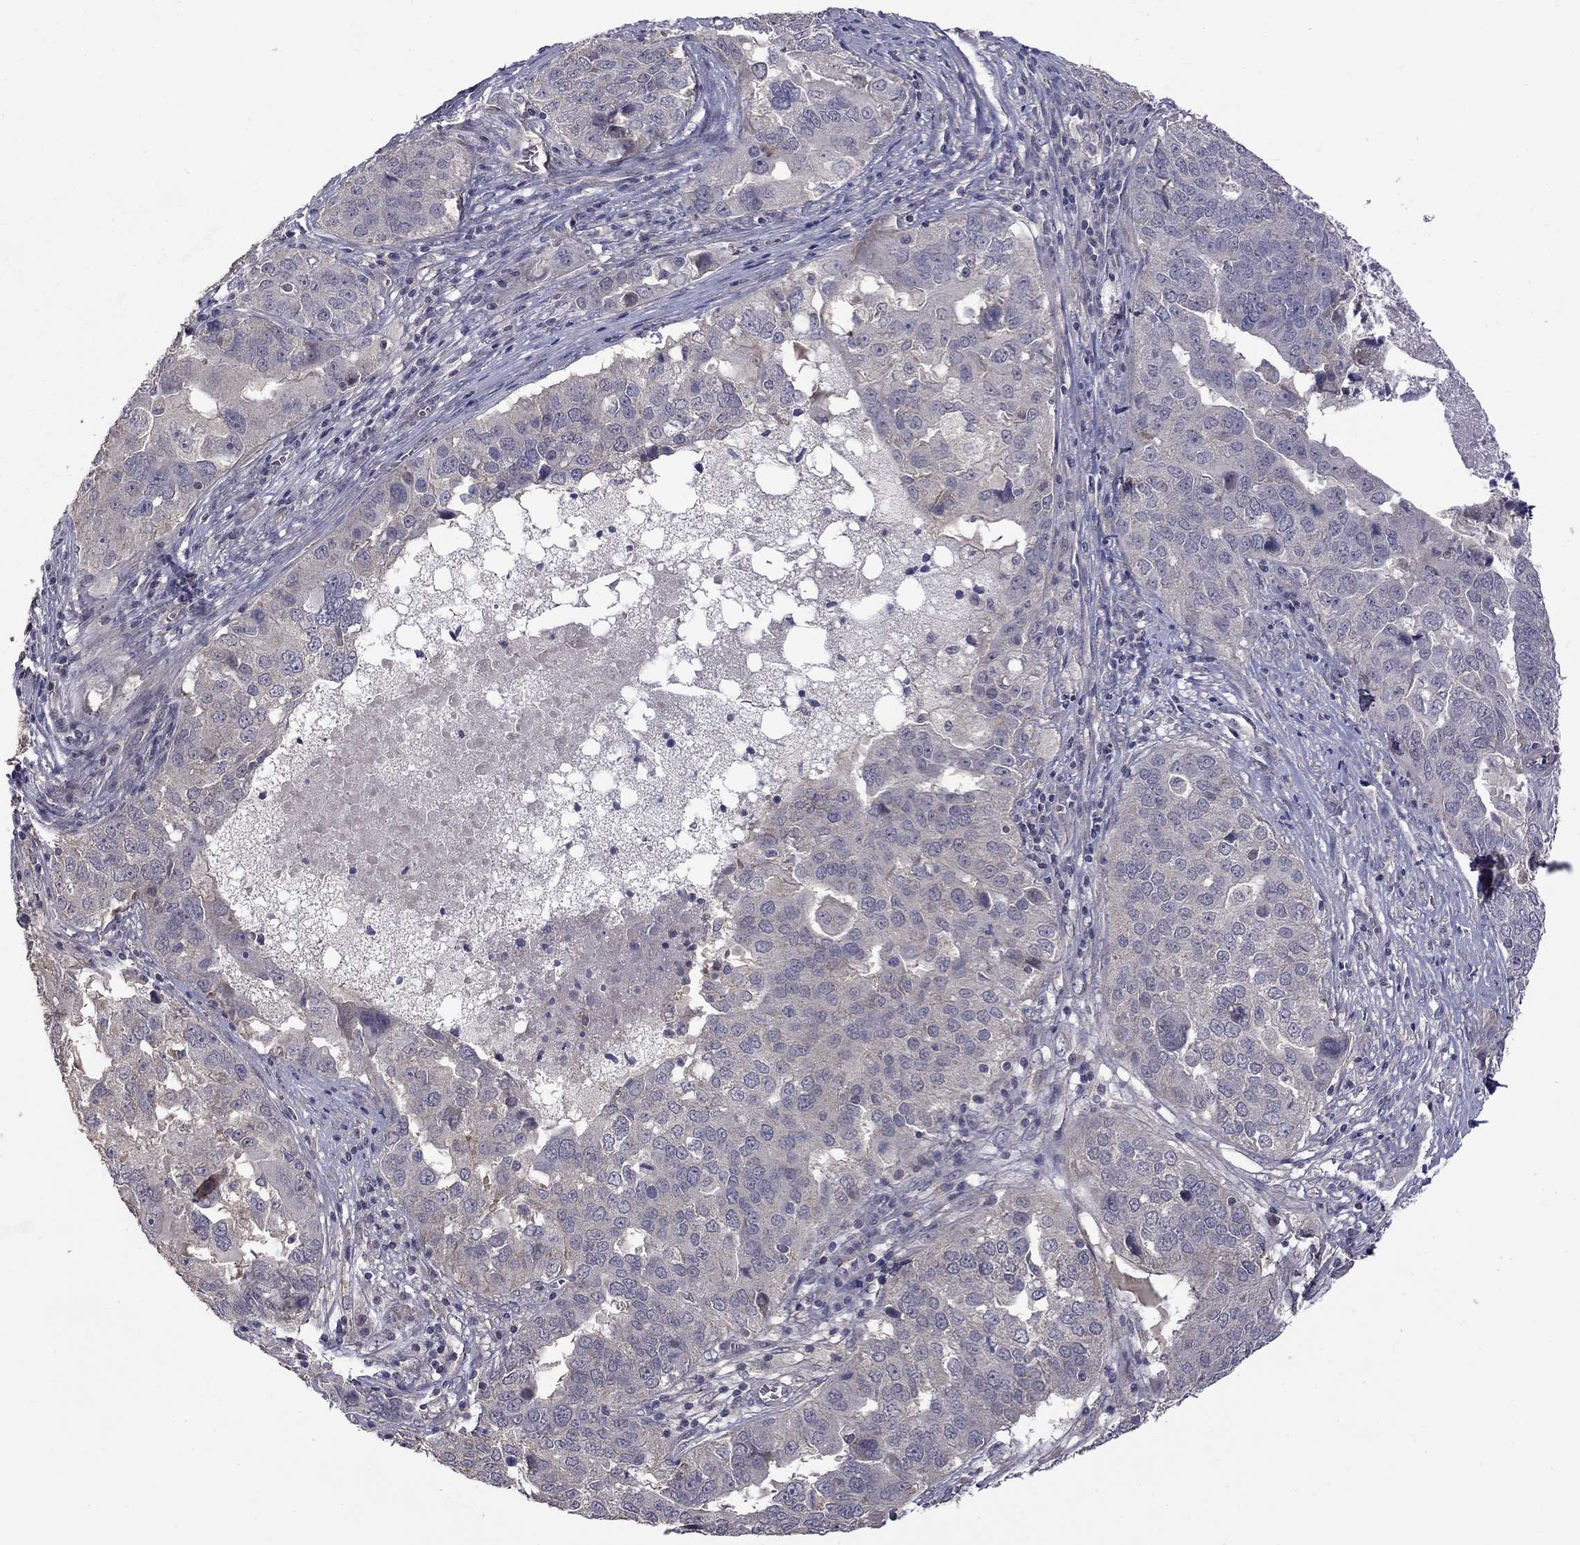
{"staining": {"intensity": "negative", "quantity": "none", "location": "none"}, "tissue": "ovarian cancer", "cell_type": "Tumor cells", "image_type": "cancer", "snomed": [{"axis": "morphology", "description": "Carcinoma, endometroid"}, {"axis": "topography", "description": "Soft tissue"}, {"axis": "topography", "description": "Ovary"}], "caption": "Immunohistochemistry photomicrograph of endometroid carcinoma (ovarian) stained for a protein (brown), which shows no expression in tumor cells.", "gene": "SLC39A14", "patient": {"sex": "female", "age": 52}}